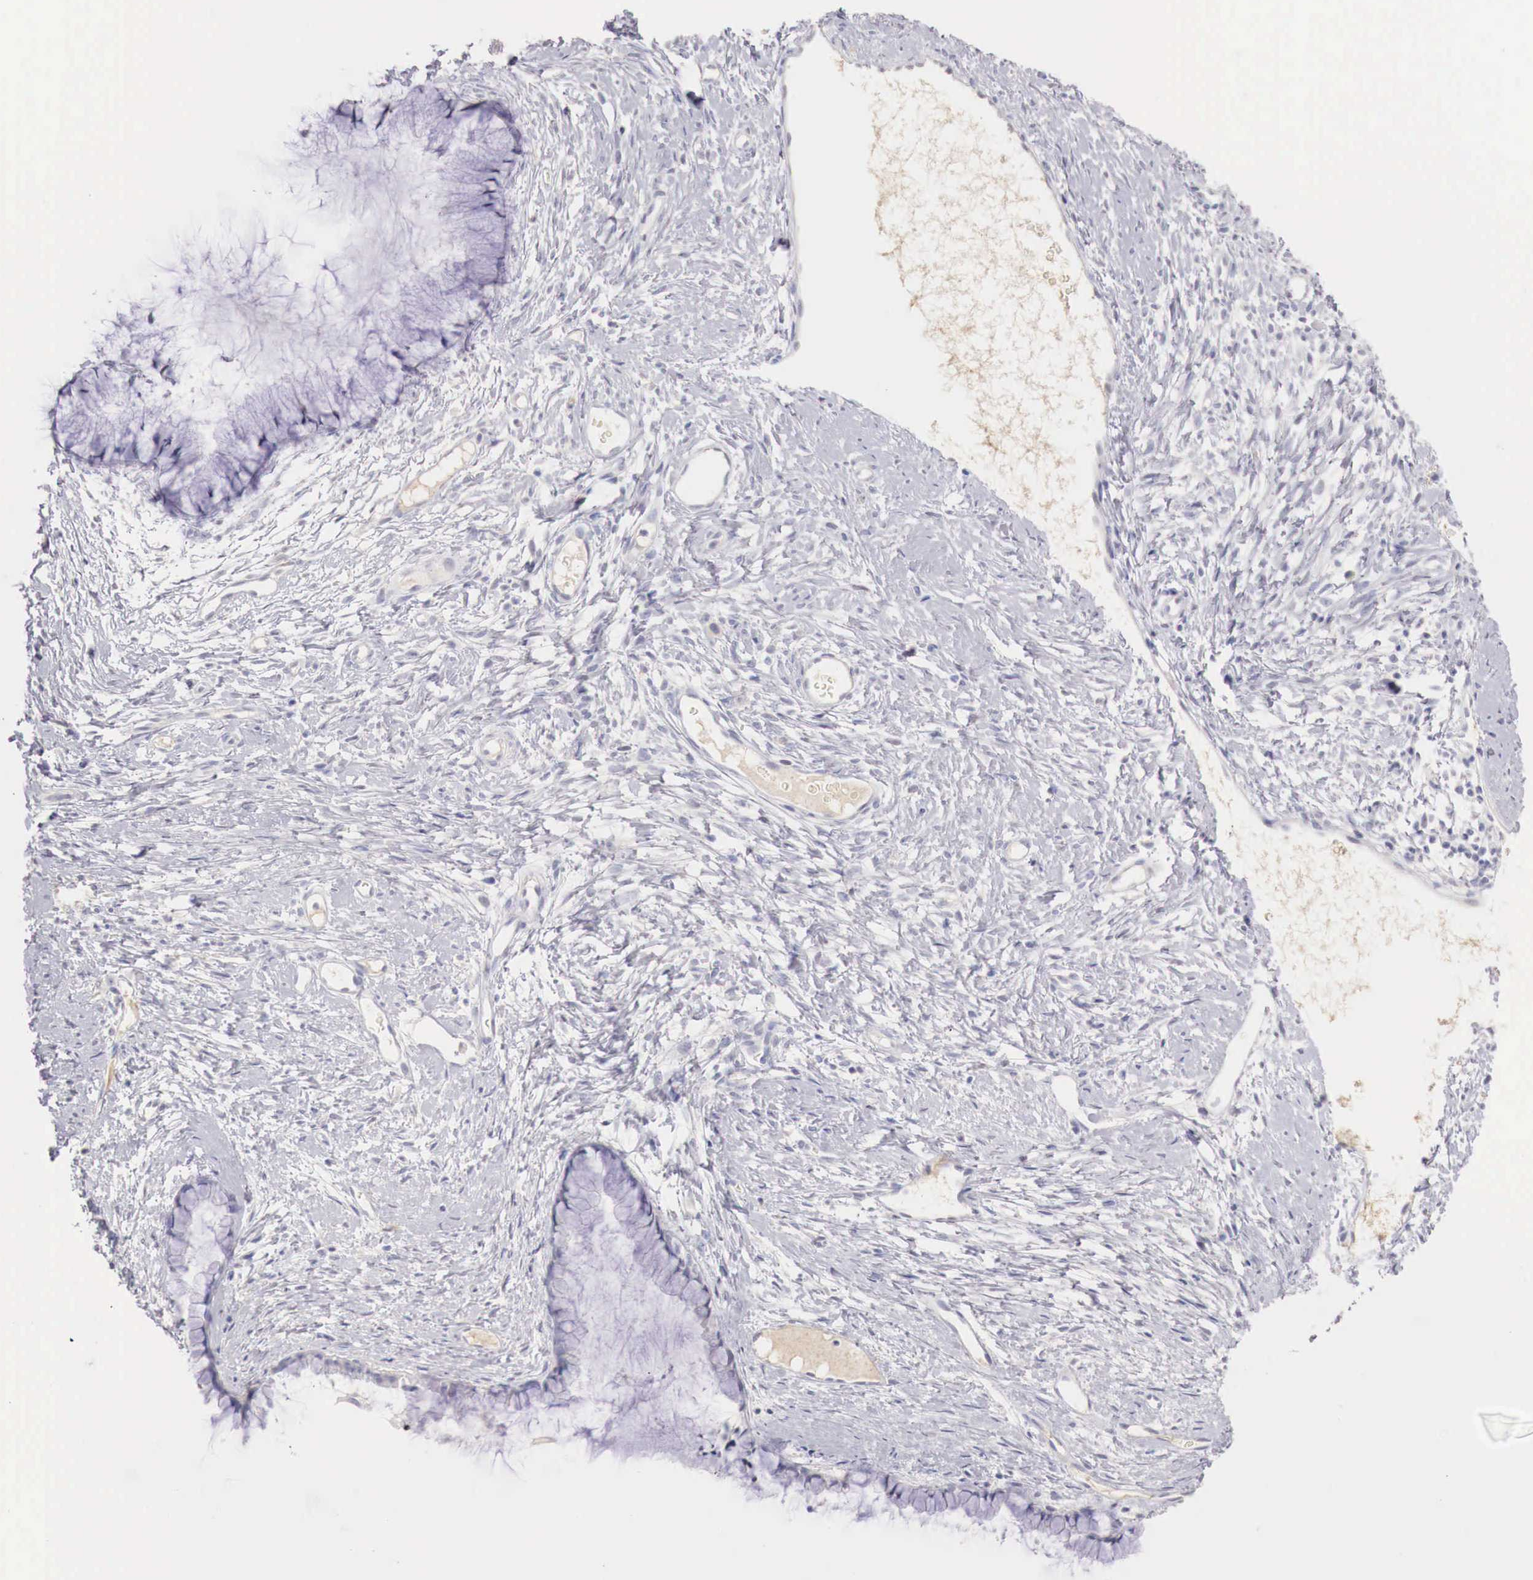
{"staining": {"intensity": "negative", "quantity": "none", "location": "none"}, "tissue": "cervix", "cell_type": "Glandular cells", "image_type": "normal", "snomed": [{"axis": "morphology", "description": "Normal tissue, NOS"}, {"axis": "topography", "description": "Cervix"}], "caption": "Immunohistochemistry histopathology image of normal human cervix stained for a protein (brown), which reveals no positivity in glandular cells.", "gene": "ITIH6", "patient": {"sex": "female", "age": 82}}